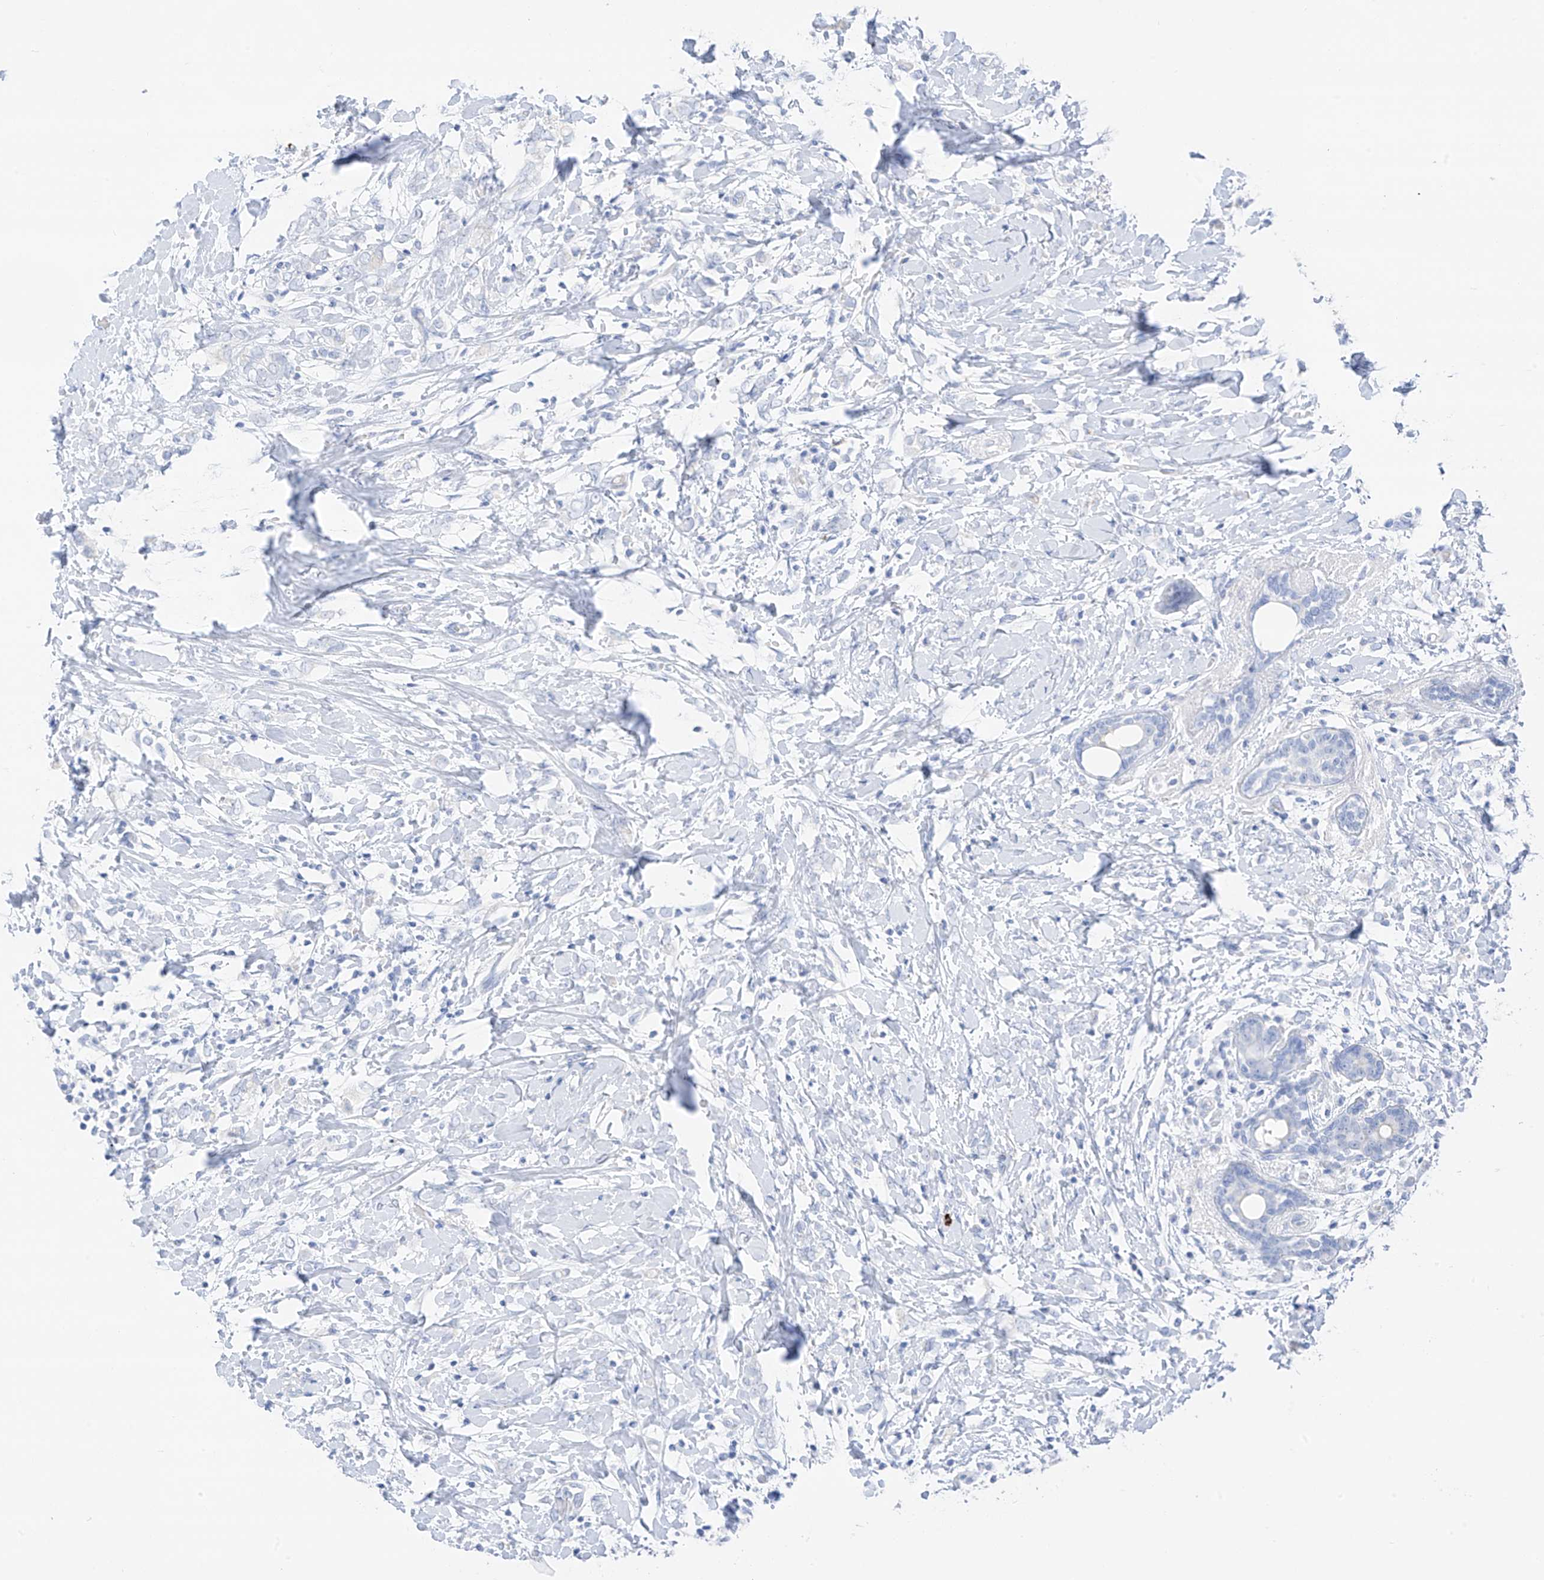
{"staining": {"intensity": "negative", "quantity": "none", "location": "none"}, "tissue": "breast cancer", "cell_type": "Tumor cells", "image_type": "cancer", "snomed": [{"axis": "morphology", "description": "Normal tissue, NOS"}, {"axis": "morphology", "description": "Lobular carcinoma"}, {"axis": "topography", "description": "Breast"}], "caption": "The immunohistochemistry image has no significant staining in tumor cells of breast cancer tissue.", "gene": "CAPN13", "patient": {"sex": "female", "age": 47}}